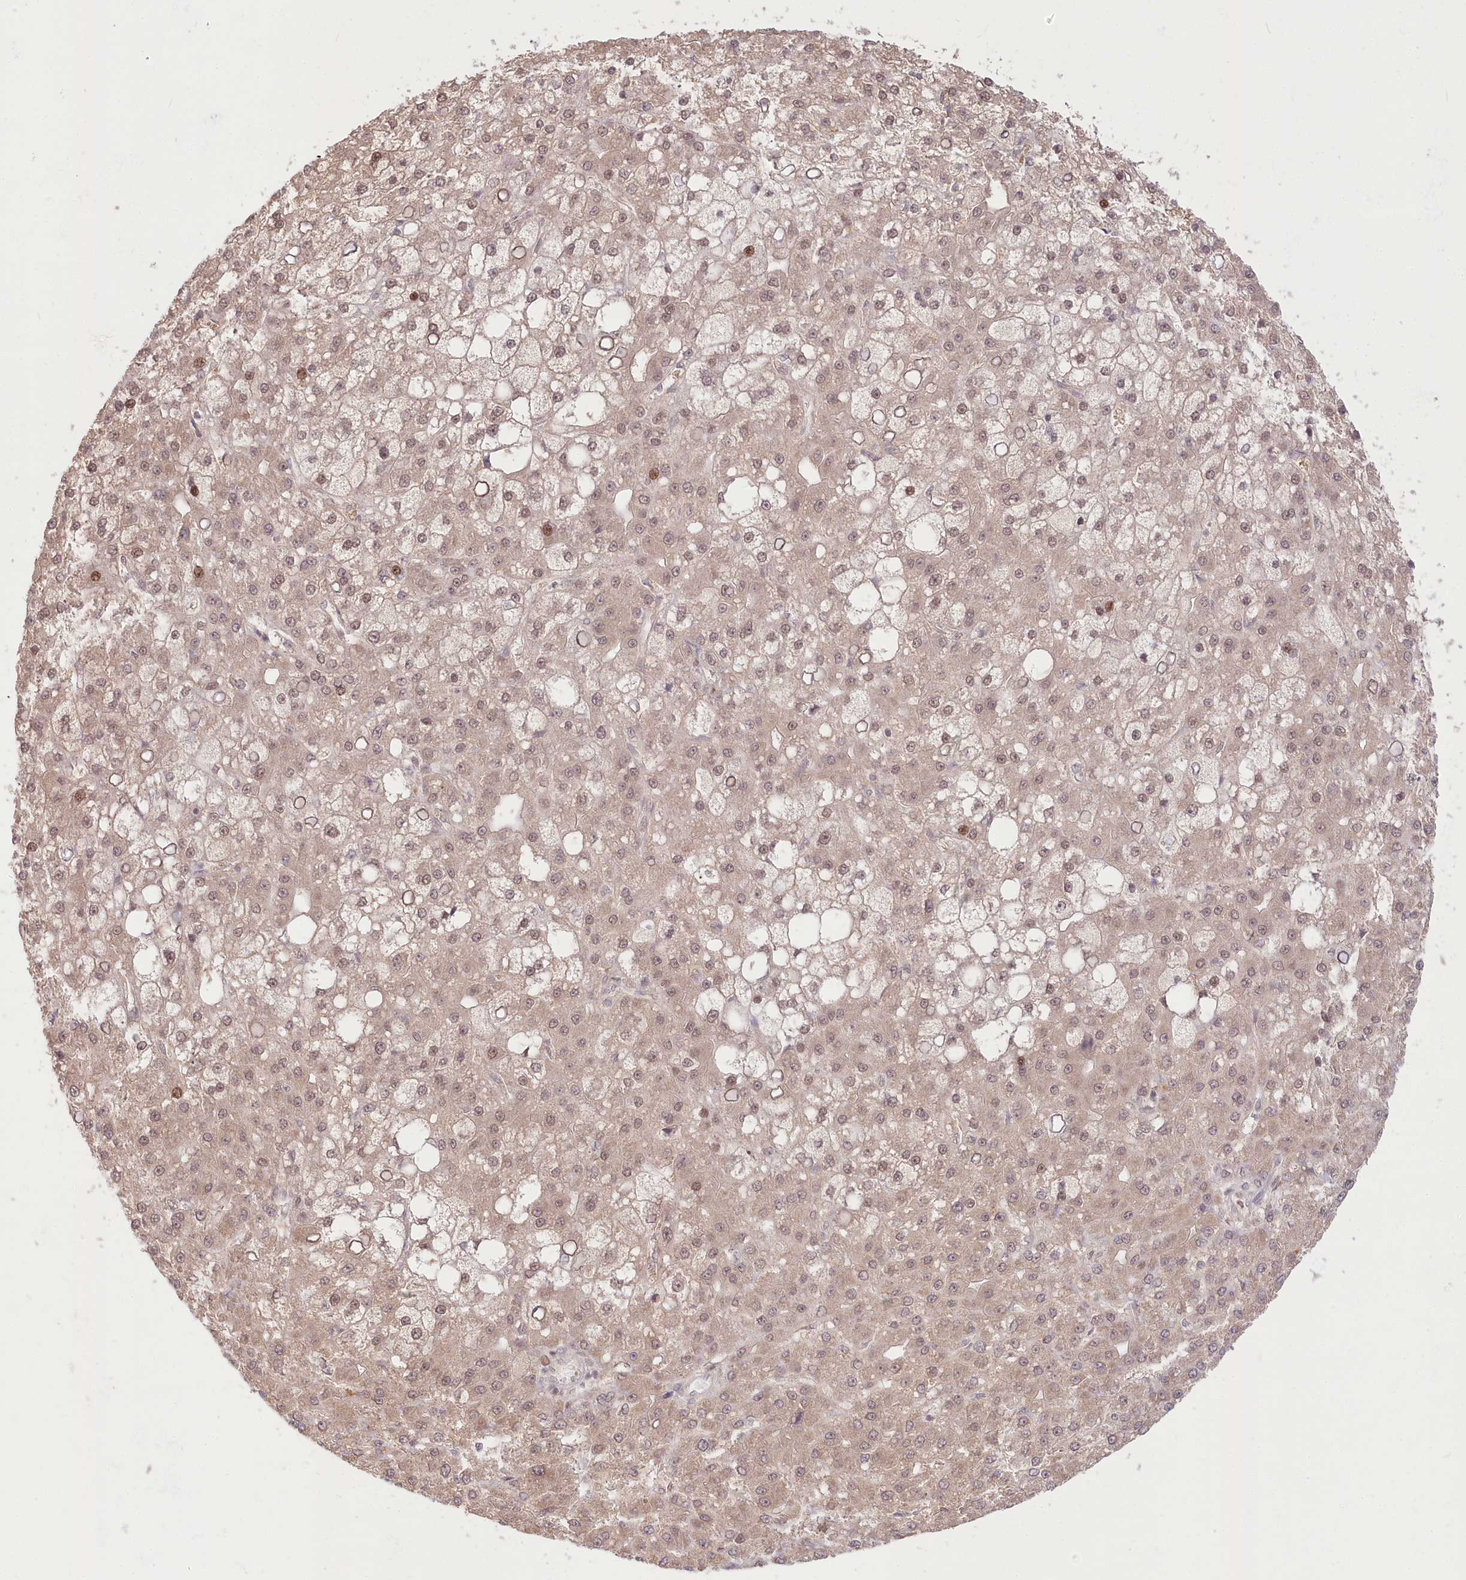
{"staining": {"intensity": "moderate", "quantity": ">75%", "location": "cytoplasmic/membranous,nuclear"}, "tissue": "liver cancer", "cell_type": "Tumor cells", "image_type": "cancer", "snomed": [{"axis": "morphology", "description": "Carcinoma, Hepatocellular, NOS"}, {"axis": "topography", "description": "Liver"}], "caption": "Human liver cancer stained with a brown dye exhibits moderate cytoplasmic/membranous and nuclear positive positivity in about >75% of tumor cells.", "gene": "PYURF", "patient": {"sex": "male", "age": 67}}